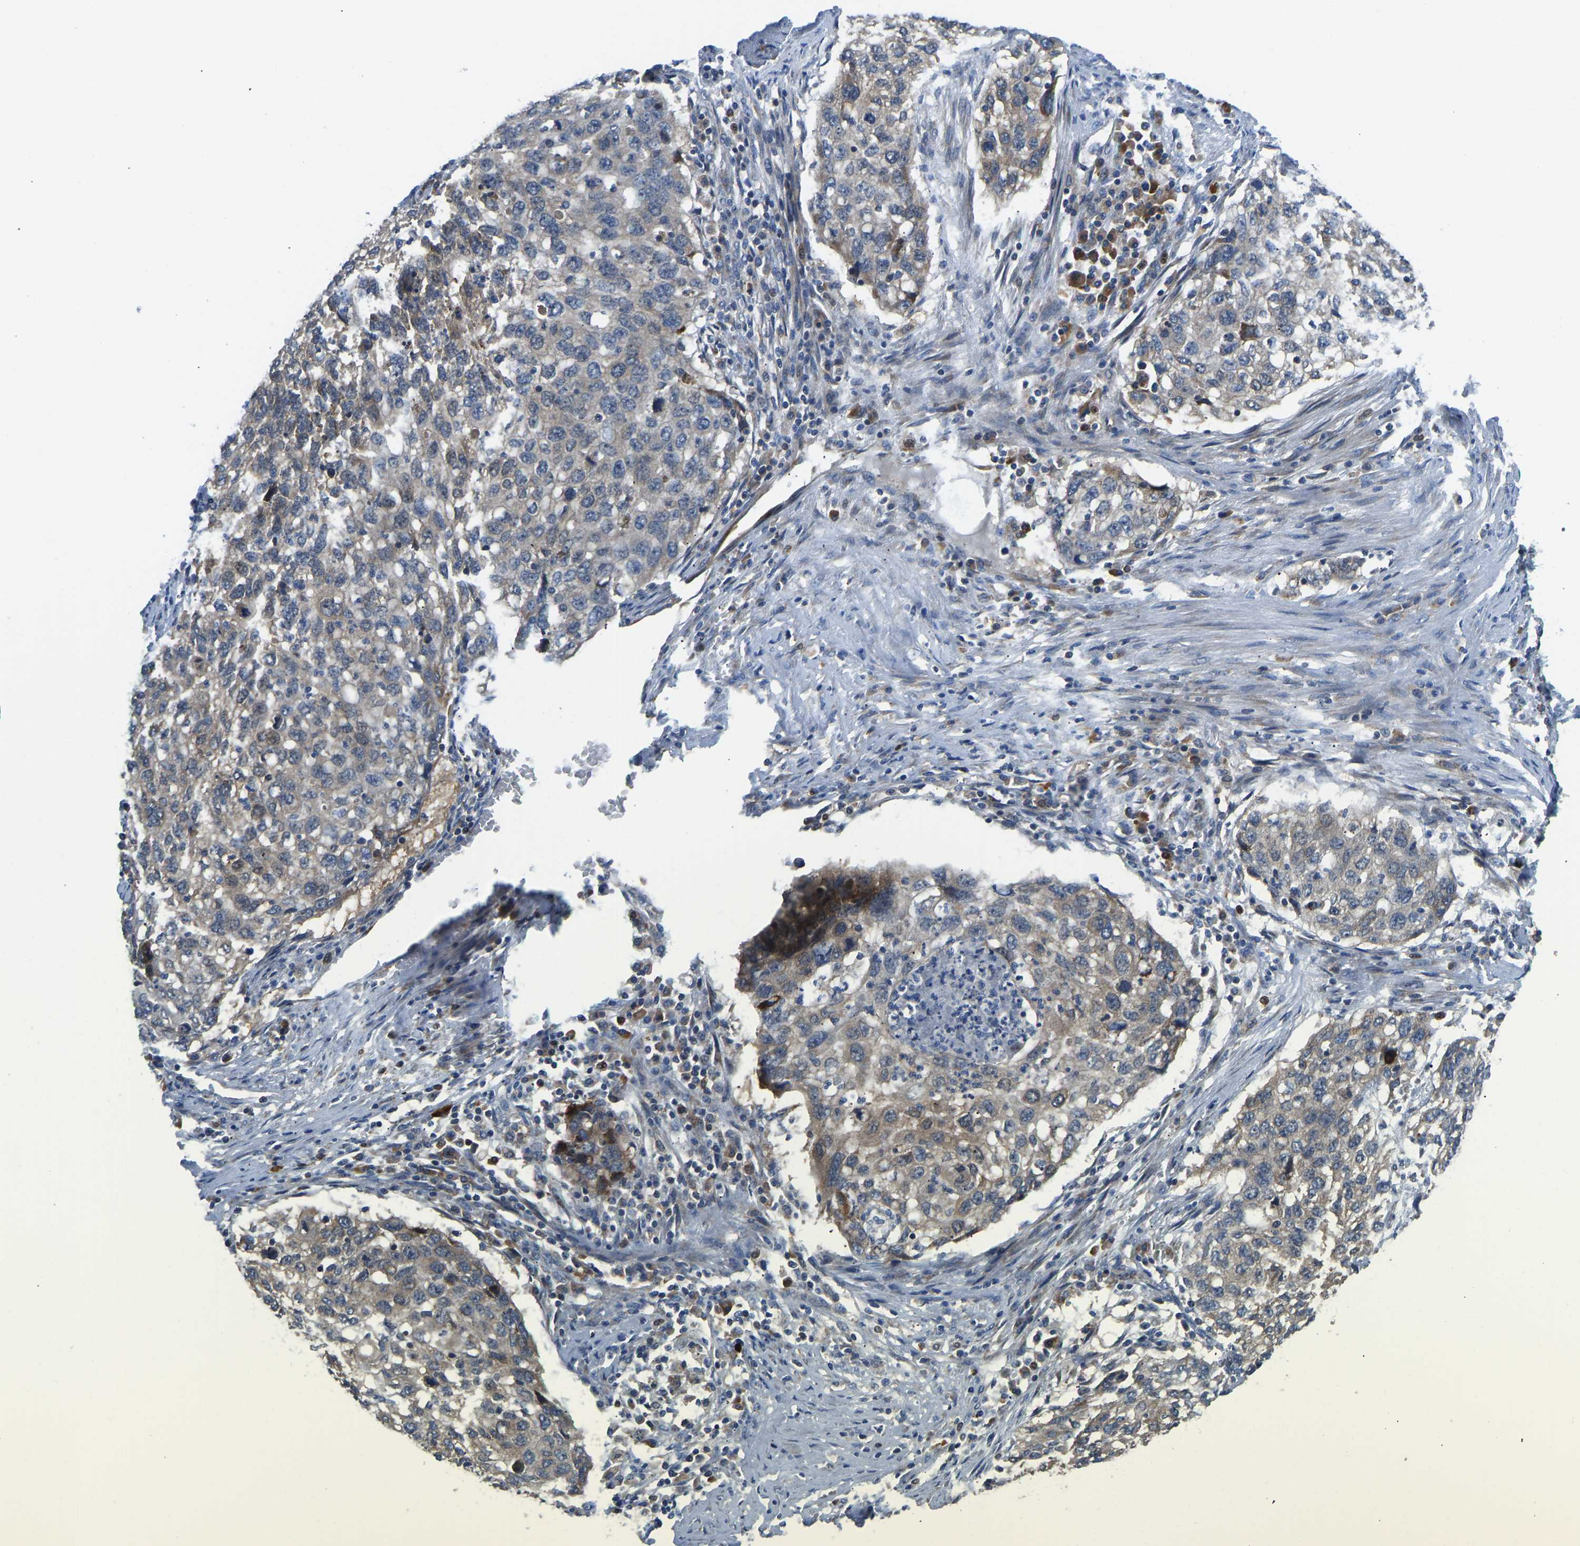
{"staining": {"intensity": "weak", "quantity": ">75%", "location": "cytoplasmic/membranous"}, "tissue": "lung cancer", "cell_type": "Tumor cells", "image_type": "cancer", "snomed": [{"axis": "morphology", "description": "Squamous cell carcinoma, NOS"}, {"axis": "topography", "description": "Lung"}], "caption": "Weak cytoplasmic/membranous protein expression is identified in about >75% of tumor cells in lung squamous cell carcinoma. (Stains: DAB (3,3'-diaminobenzidine) in brown, nuclei in blue, Microscopy: brightfield microscopy at high magnification).", "gene": "RBP1", "patient": {"sex": "female", "age": 63}}